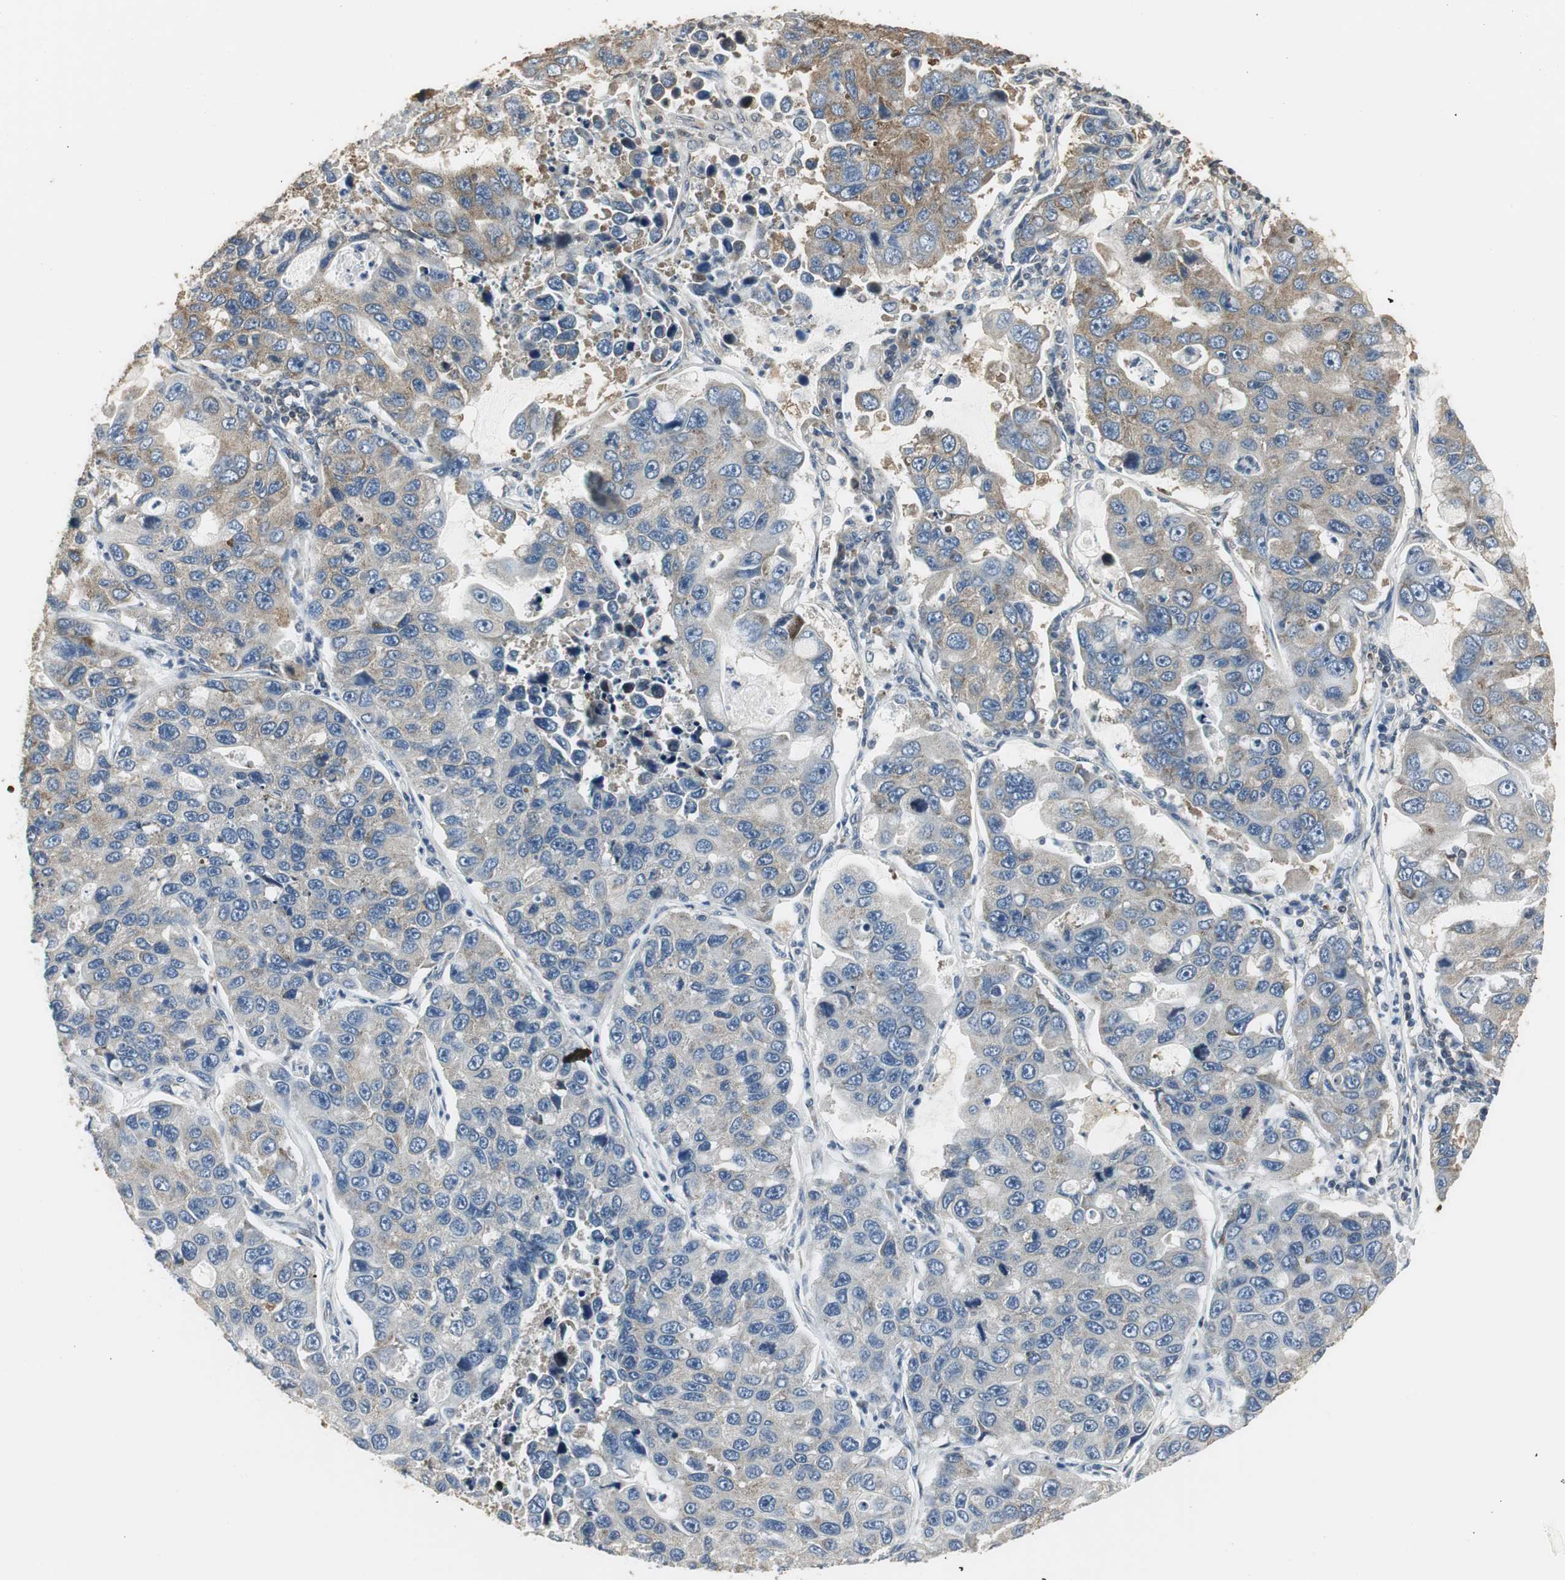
{"staining": {"intensity": "weak", "quantity": ">75%", "location": "cytoplasmic/membranous"}, "tissue": "lung cancer", "cell_type": "Tumor cells", "image_type": "cancer", "snomed": [{"axis": "morphology", "description": "Adenocarcinoma, NOS"}, {"axis": "topography", "description": "Lung"}], "caption": "Protein staining of adenocarcinoma (lung) tissue shows weak cytoplasmic/membranous positivity in about >75% of tumor cells.", "gene": "CCT5", "patient": {"sex": "male", "age": 64}}